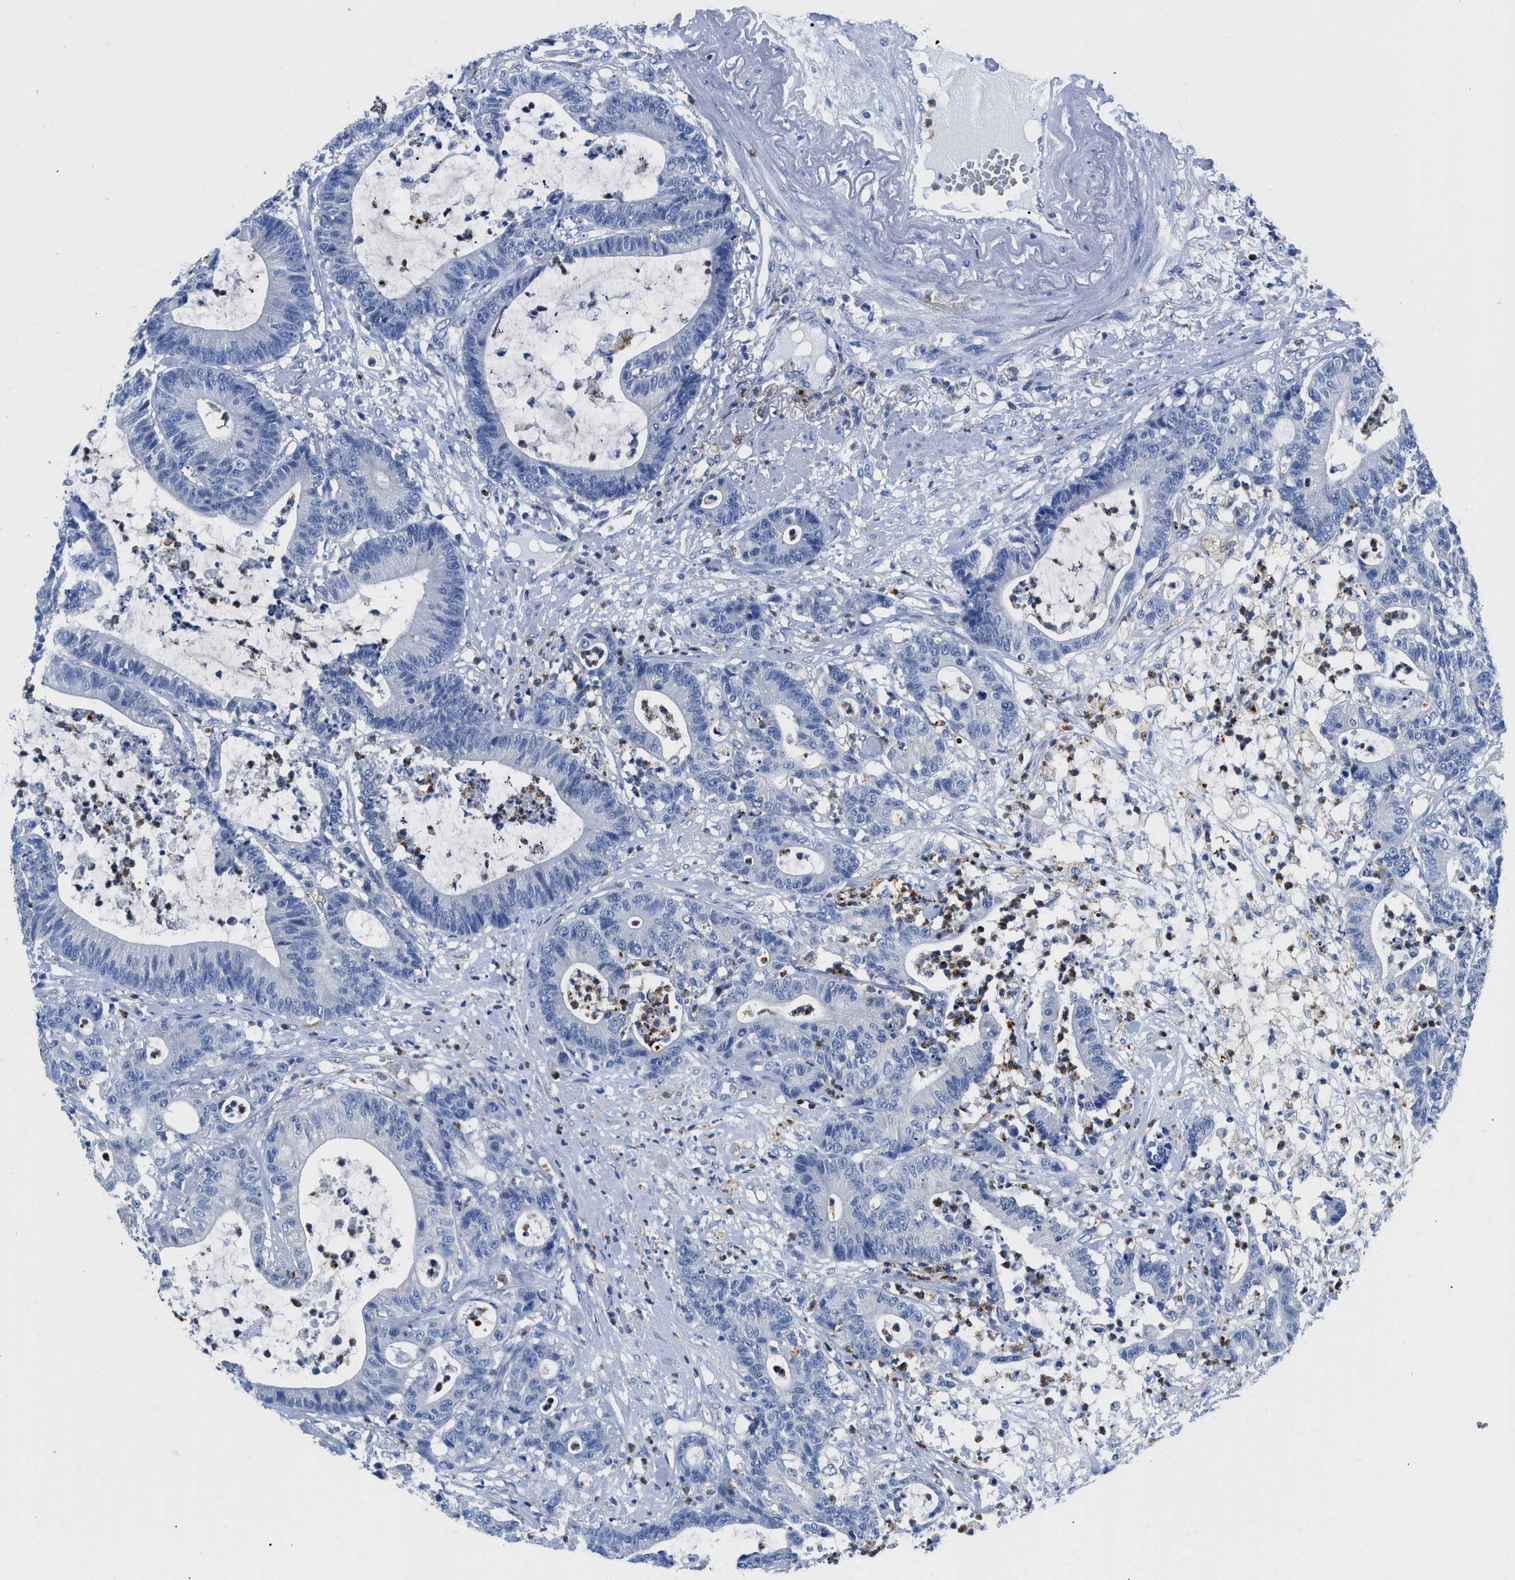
{"staining": {"intensity": "negative", "quantity": "none", "location": "none"}, "tissue": "colorectal cancer", "cell_type": "Tumor cells", "image_type": "cancer", "snomed": [{"axis": "morphology", "description": "Adenocarcinoma, NOS"}, {"axis": "topography", "description": "Colon"}], "caption": "A high-resolution histopathology image shows IHC staining of adenocarcinoma (colorectal), which exhibits no significant expression in tumor cells. (DAB IHC with hematoxylin counter stain).", "gene": "NEB", "patient": {"sex": "female", "age": 84}}